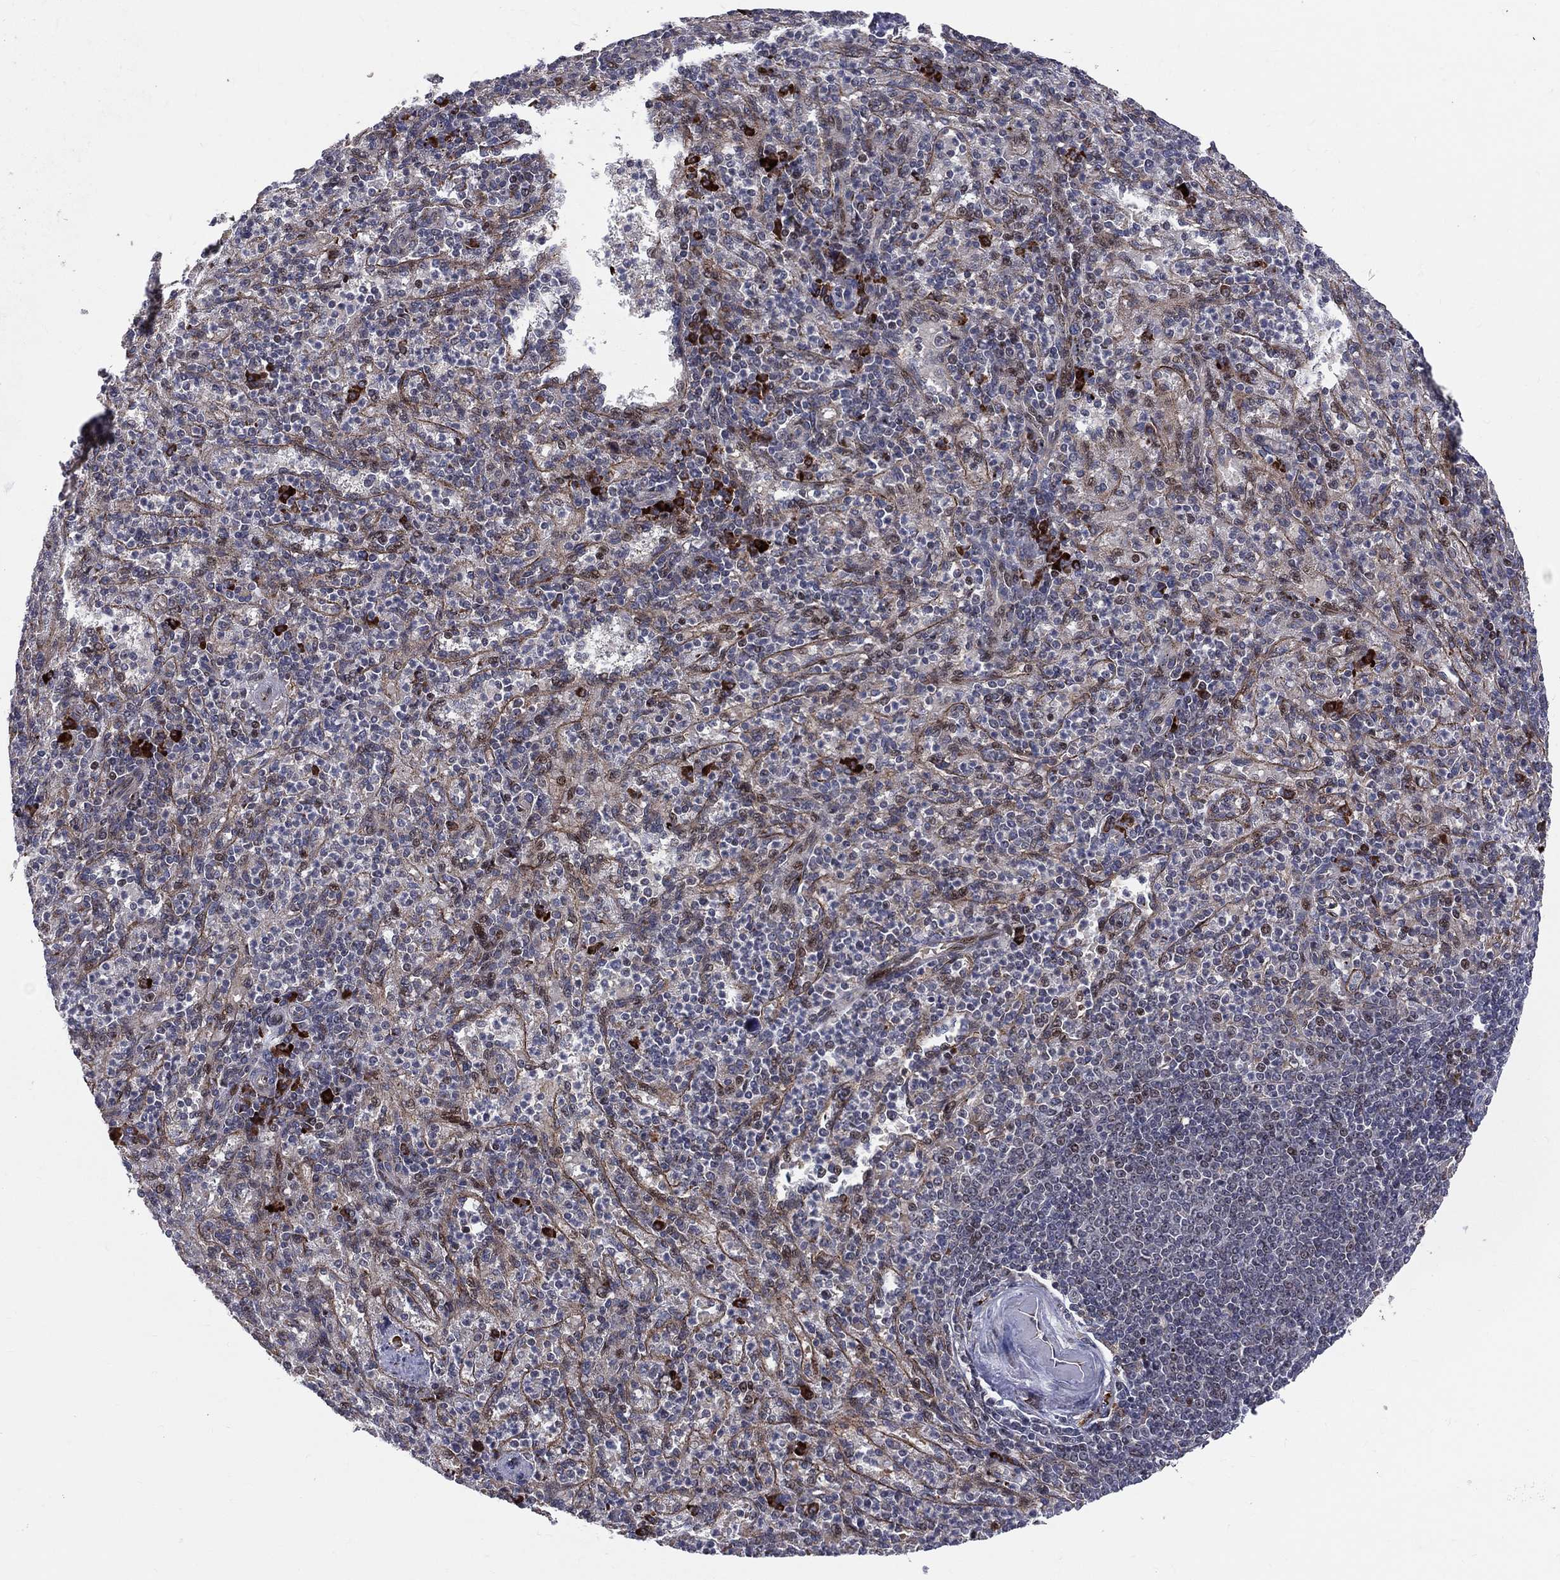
{"staining": {"intensity": "strong", "quantity": "<25%", "location": "cytoplasmic/membranous,nuclear"}, "tissue": "spleen", "cell_type": "Cells in red pulp", "image_type": "normal", "snomed": [{"axis": "morphology", "description": "Normal tissue, NOS"}, {"axis": "topography", "description": "Spleen"}], "caption": "About <25% of cells in red pulp in unremarkable human spleen reveal strong cytoplasmic/membranous,nuclear protein expression as visualized by brown immunohistochemical staining.", "gene": "VHL", "patient": {"sex": "female", "age": 74}}